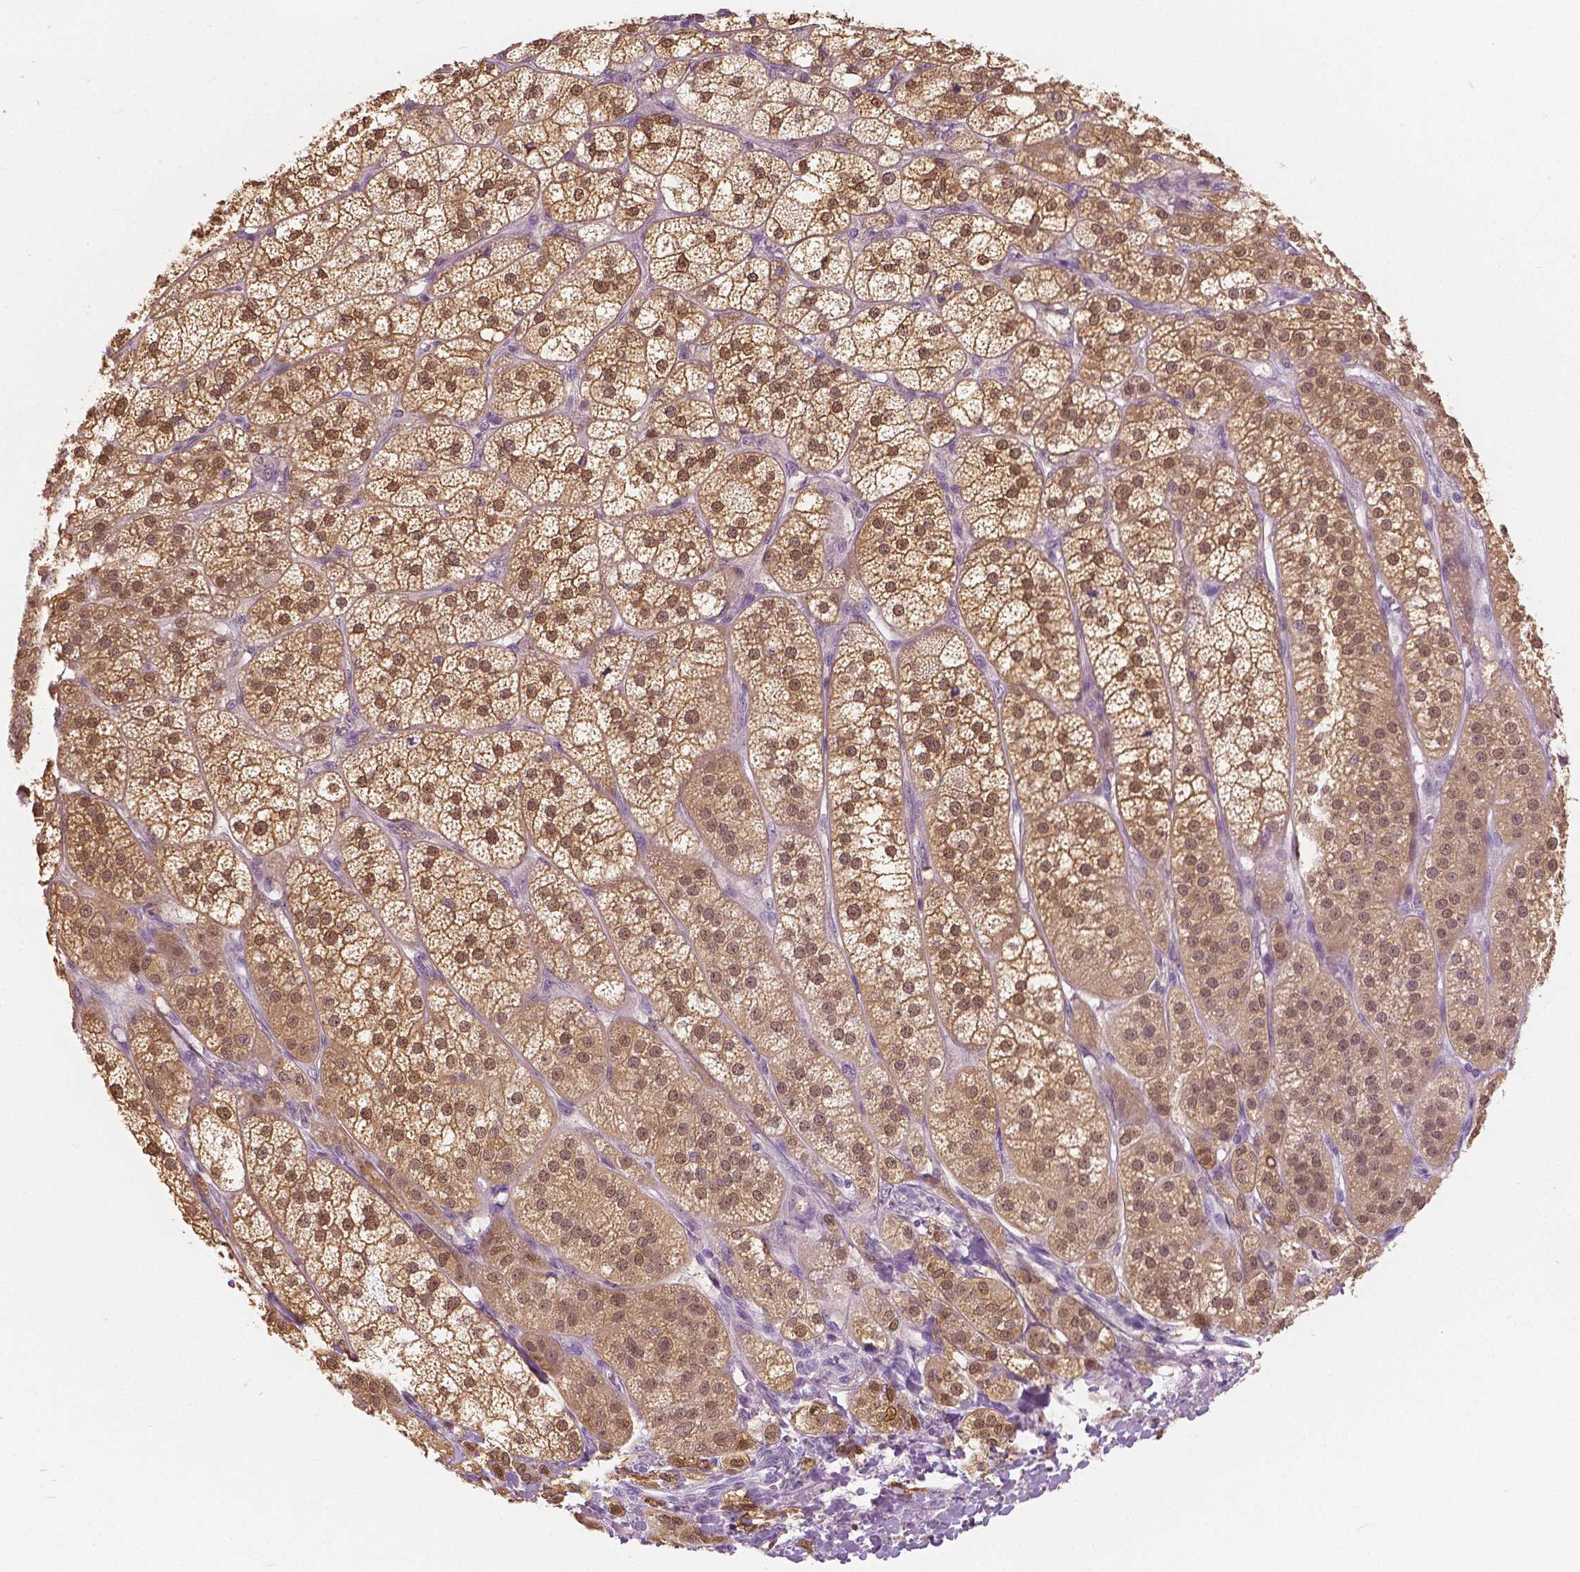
{"staining": {"intensity": "moderate", "quantity": ">75%", "location": "cytoplasmic/membranous,nuclear"}, "tissue": "adrenal gland", "cell_type": "Glandular cells", "image_type": "normal", "snomed": [{"axis": "morphology", "description": "Normal tissue, NOS"}, {"axis": "topography", "description": "Adrenal gland"}], "caption": "Immunohistochemical staining of normal adrenal gland demonstrates moderate cytoplasmic/membranous,nuclear protein staining in about >75% of glandular cells.", "gene": "GALM", "patient": {"sex": "female", "age": 60}}